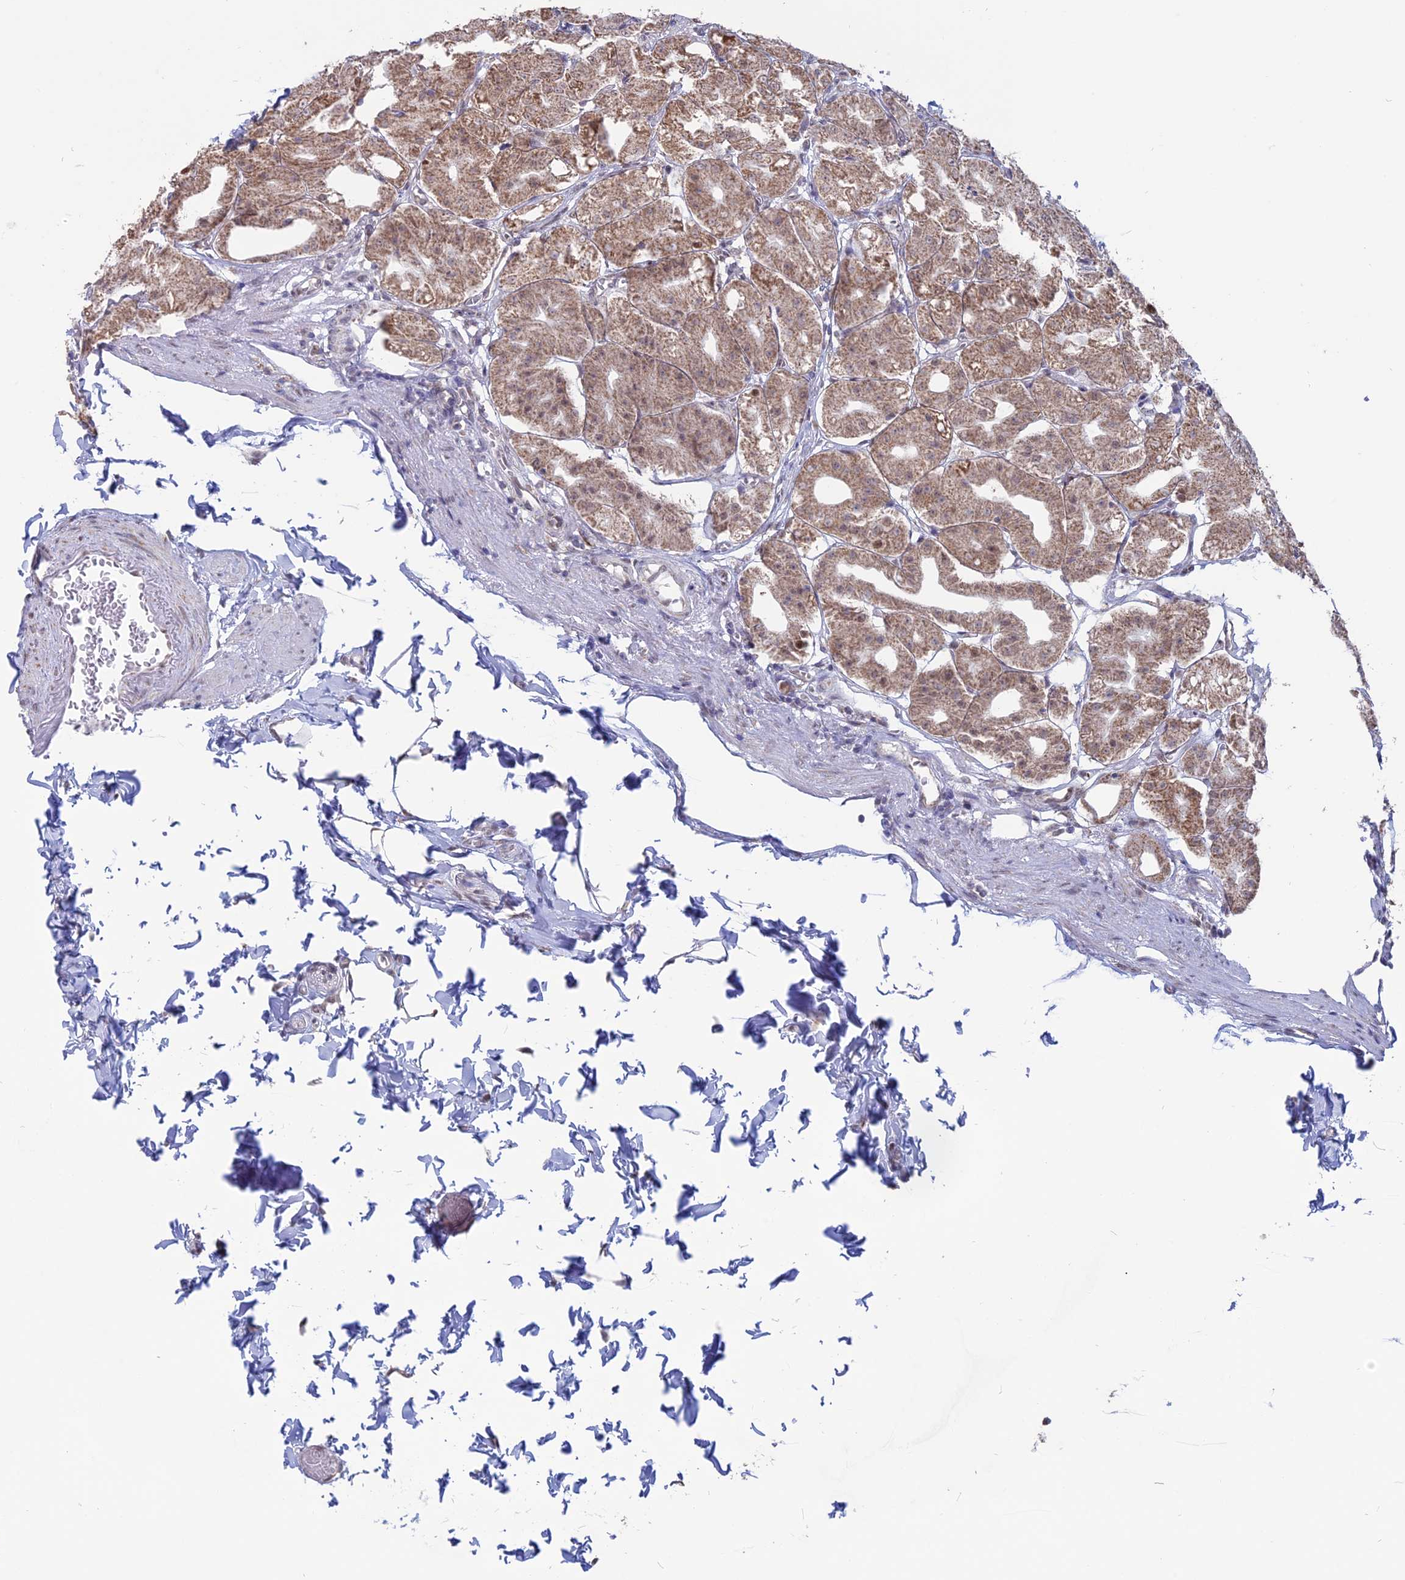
{"staining": {"intensity": "moderate", "quantity": ">75%", "location": "cytoplasmic/membranous,nuclear"}, "tissue": "stomach", "cell_type": "Glandular cells", "image_type": "normal", "snomed": [{"axis": "morphology", "description": "Normal tissue, NOS"}, {"axis": "topography", "description": "Stomach, lower"}], "caption": "Moderate cytoplasmic/membranous,nuclear protein staining is identified in approximately >75% of glandular cells in stomach. Immunohistochemistry (ihc) stains the protein in brown and the nuclei are stained blue.", "gene": "ARHGAP40", "patient": {"sex": "male", "age": 71}}